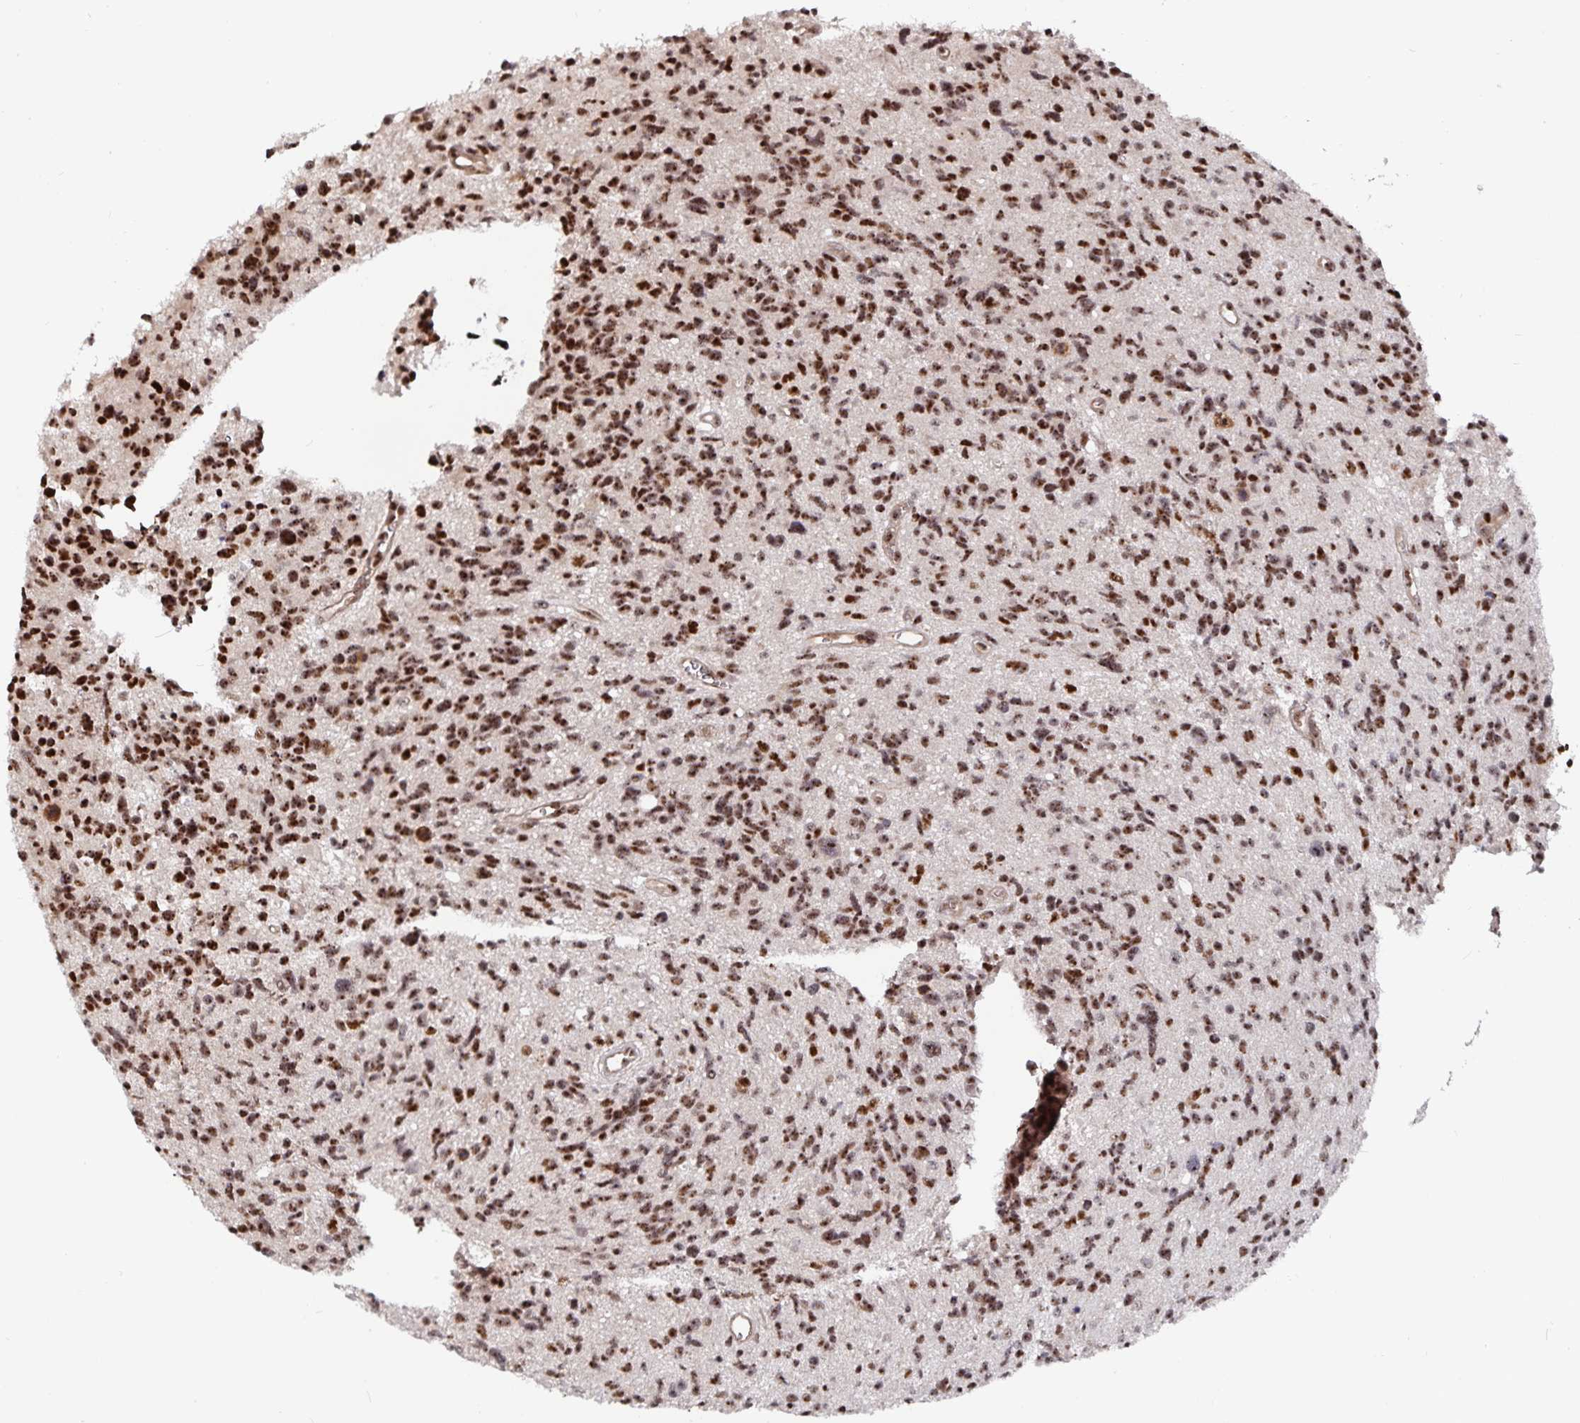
{"staining": {"intensity": "strong", "quantity": ">75%", "location": "nuclear"}, "tissue": "glioma", "cell_type": "Tumor cells", "image_type": "cancer", "snomed": [{"axis": "morphology", "description": "Glioma, malignant, High grade"}, {"axis": "topography", "description": "Brain"}], "caption": "High-grade glioma (malignant) stained with a protein marker exhibits strong staining in tumor cells.", "gene": "LAS1L", "patient": {"sex": "male", "age": 29}}